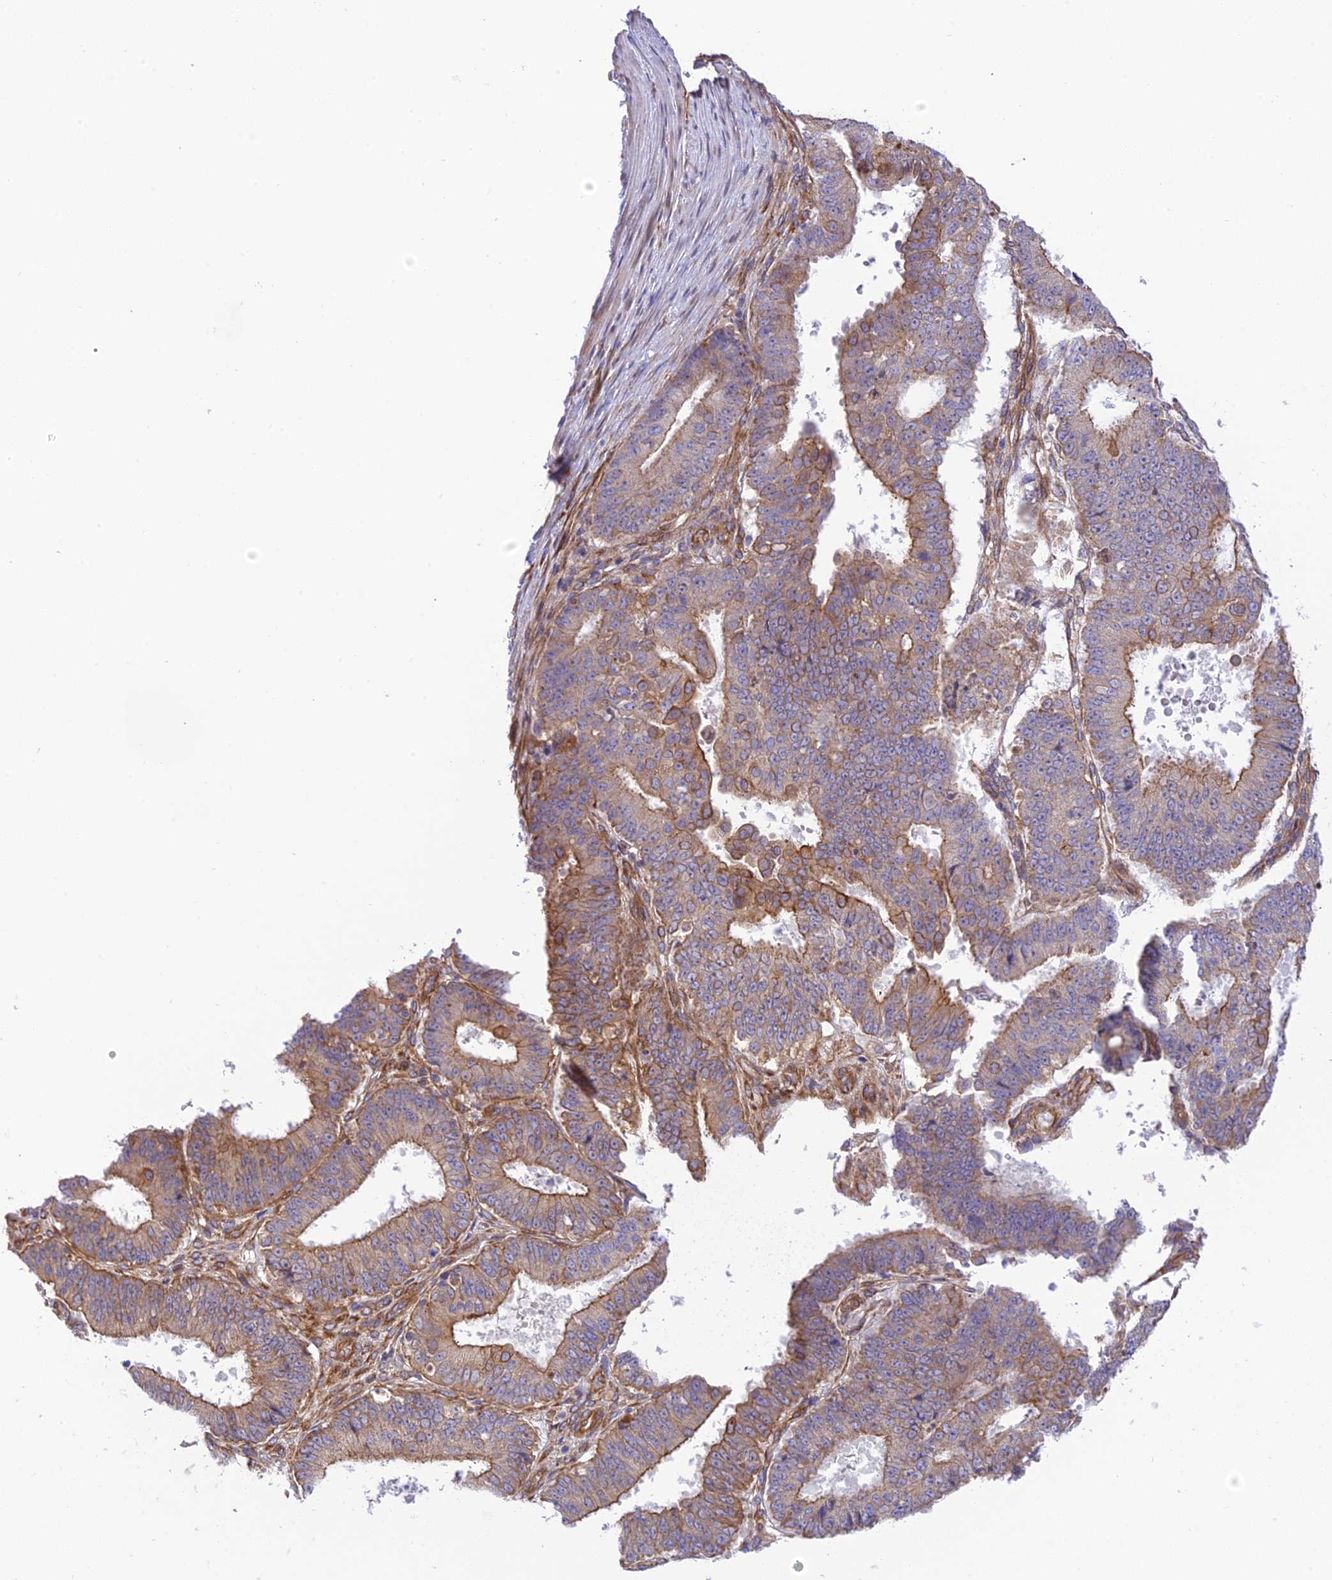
{"staining": {"intensity": "moderate", "quantity": "25%-75%", "location": "cytoplasmic/membranous"}, "tissue": "ovarian cancer", "cell_type": "Tumor cells", "image_type": "cancer", "snomed": [{"axis": "morphology", "description": "Carcinoma, endometroid"}, {"axis": "topography", "description": "Appendix"}, {"axis": "topography", "description": "Ovary"}], "caption": "A brown stain labels moderate cytoplasmic/membranous staining of a protein in ovarian cancer (endometroid carcinoma) tumor cells.", "gene": "EXOC3L4", "patient": {"sex": "female", "age": 42}}